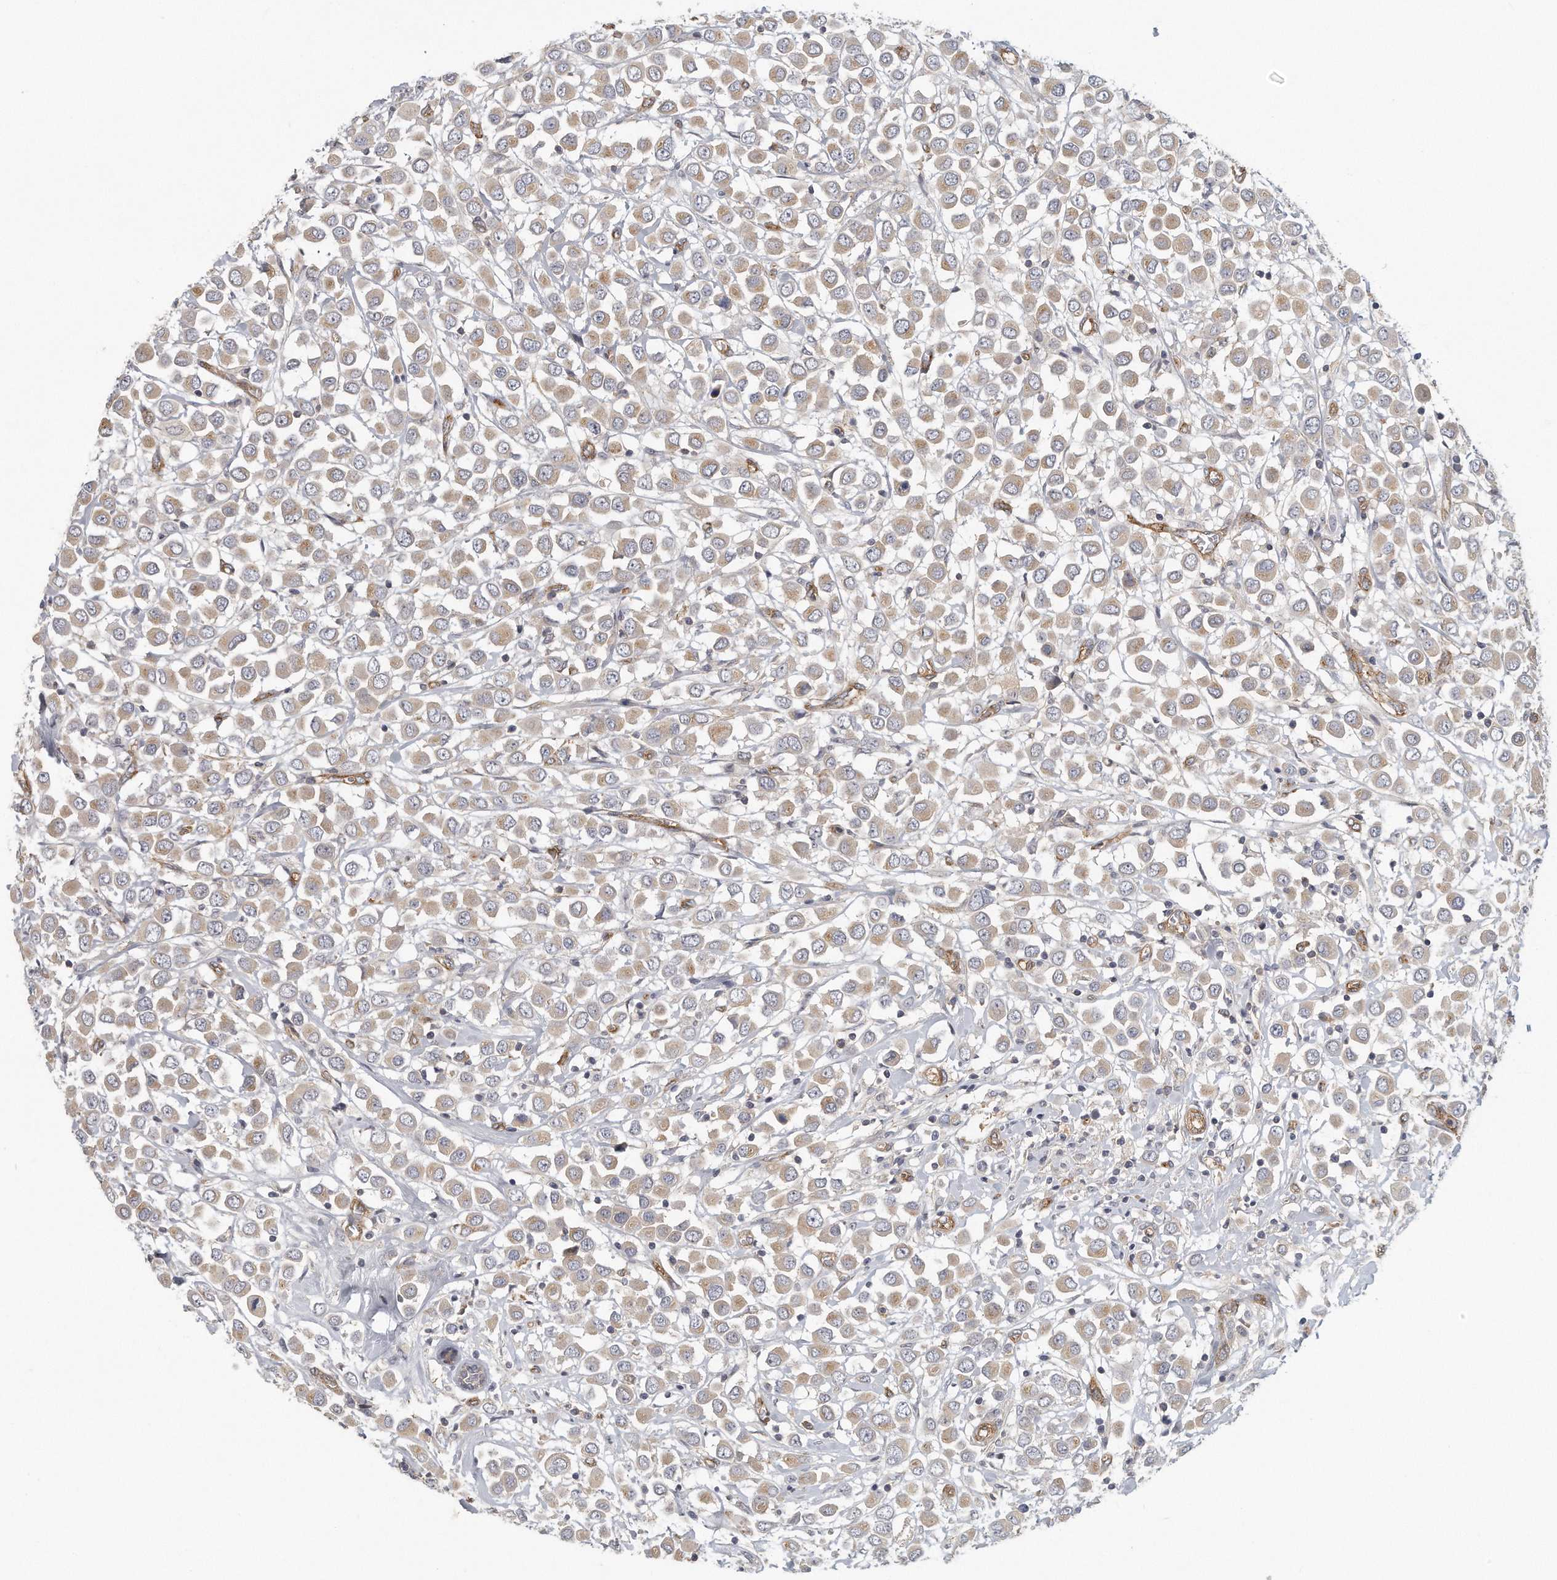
{"staining": {"intensity": "weak", "quantity": "25%-75%", "location": "cytoplasmic/membranous"}, "tissue": "breast cancer", "cell_type": "Tumor cells", "image_type": "cancer", "snomed": [{"axis": "morphology", "description": "Duct carcinoma"}, {"axis": "topography", "description": "Breast"}], "caption": "Immunohistochemical staining of infiltrating ductal carcinoma (breast) shows low levels of weak cytoplasmic/membranous staining in approximately 25%-75% of tumor cells.", "gene": "MTERF4", "patient": {"sex": "female", "age": 61}}